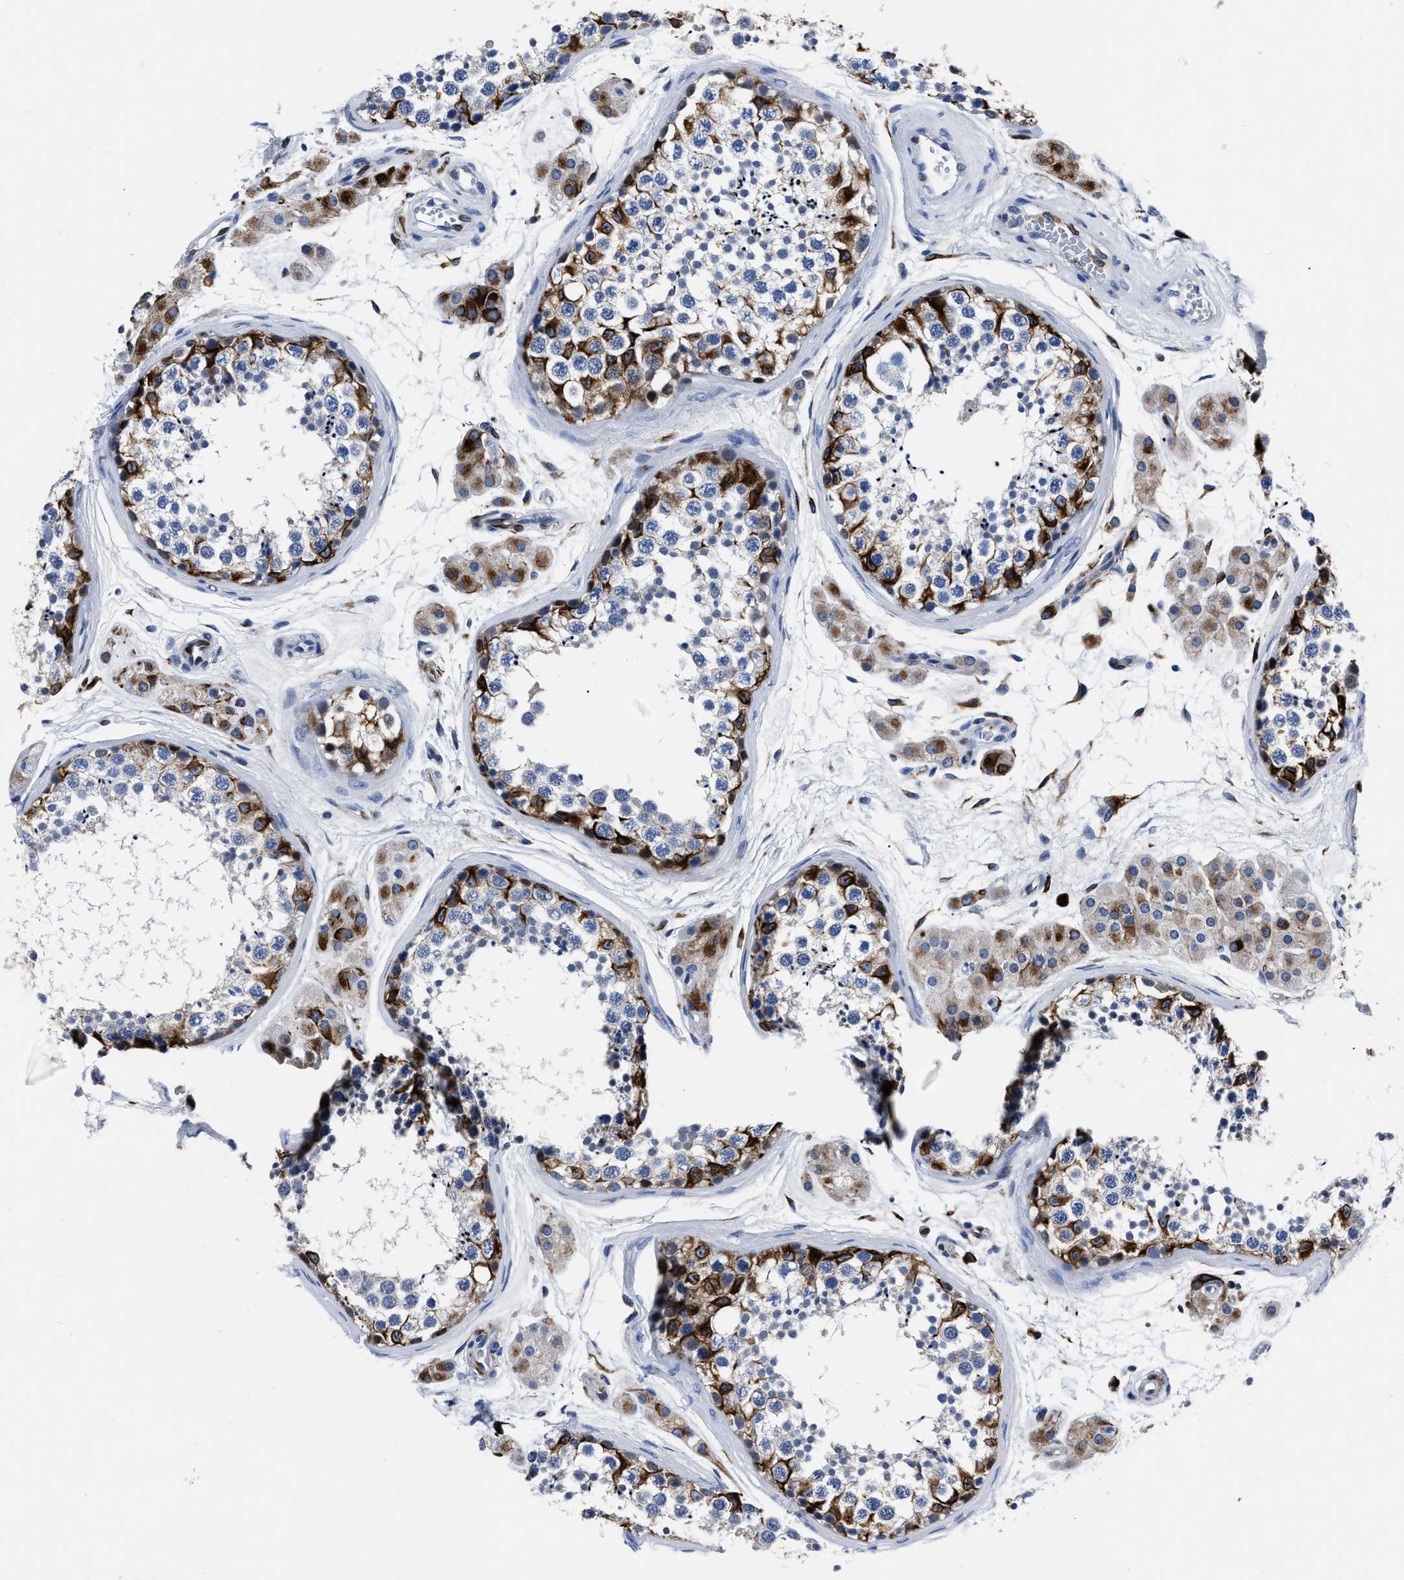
{"staining": {"intensity": "strong", "quantity": "25%-75%", "location": "cytoplasmic/membranous"}, "tissue": "testis", "cell_type": "Cells in seminiferous ducts", "image_type": "normal", "snomed": [{"axis": "morphology", "description": "Normal tissue, NOS"}, {"axis": "topography", "description": "Testis"}], "caption": "High-power microscopy captured an IHC image of benign testis, revealing strong cytoplasmic/membranous expression in about 25%-75% of cells in seminiferous ducts.", "gene": "OR10G3", "patient": {"sex": "male", "age": 56}}